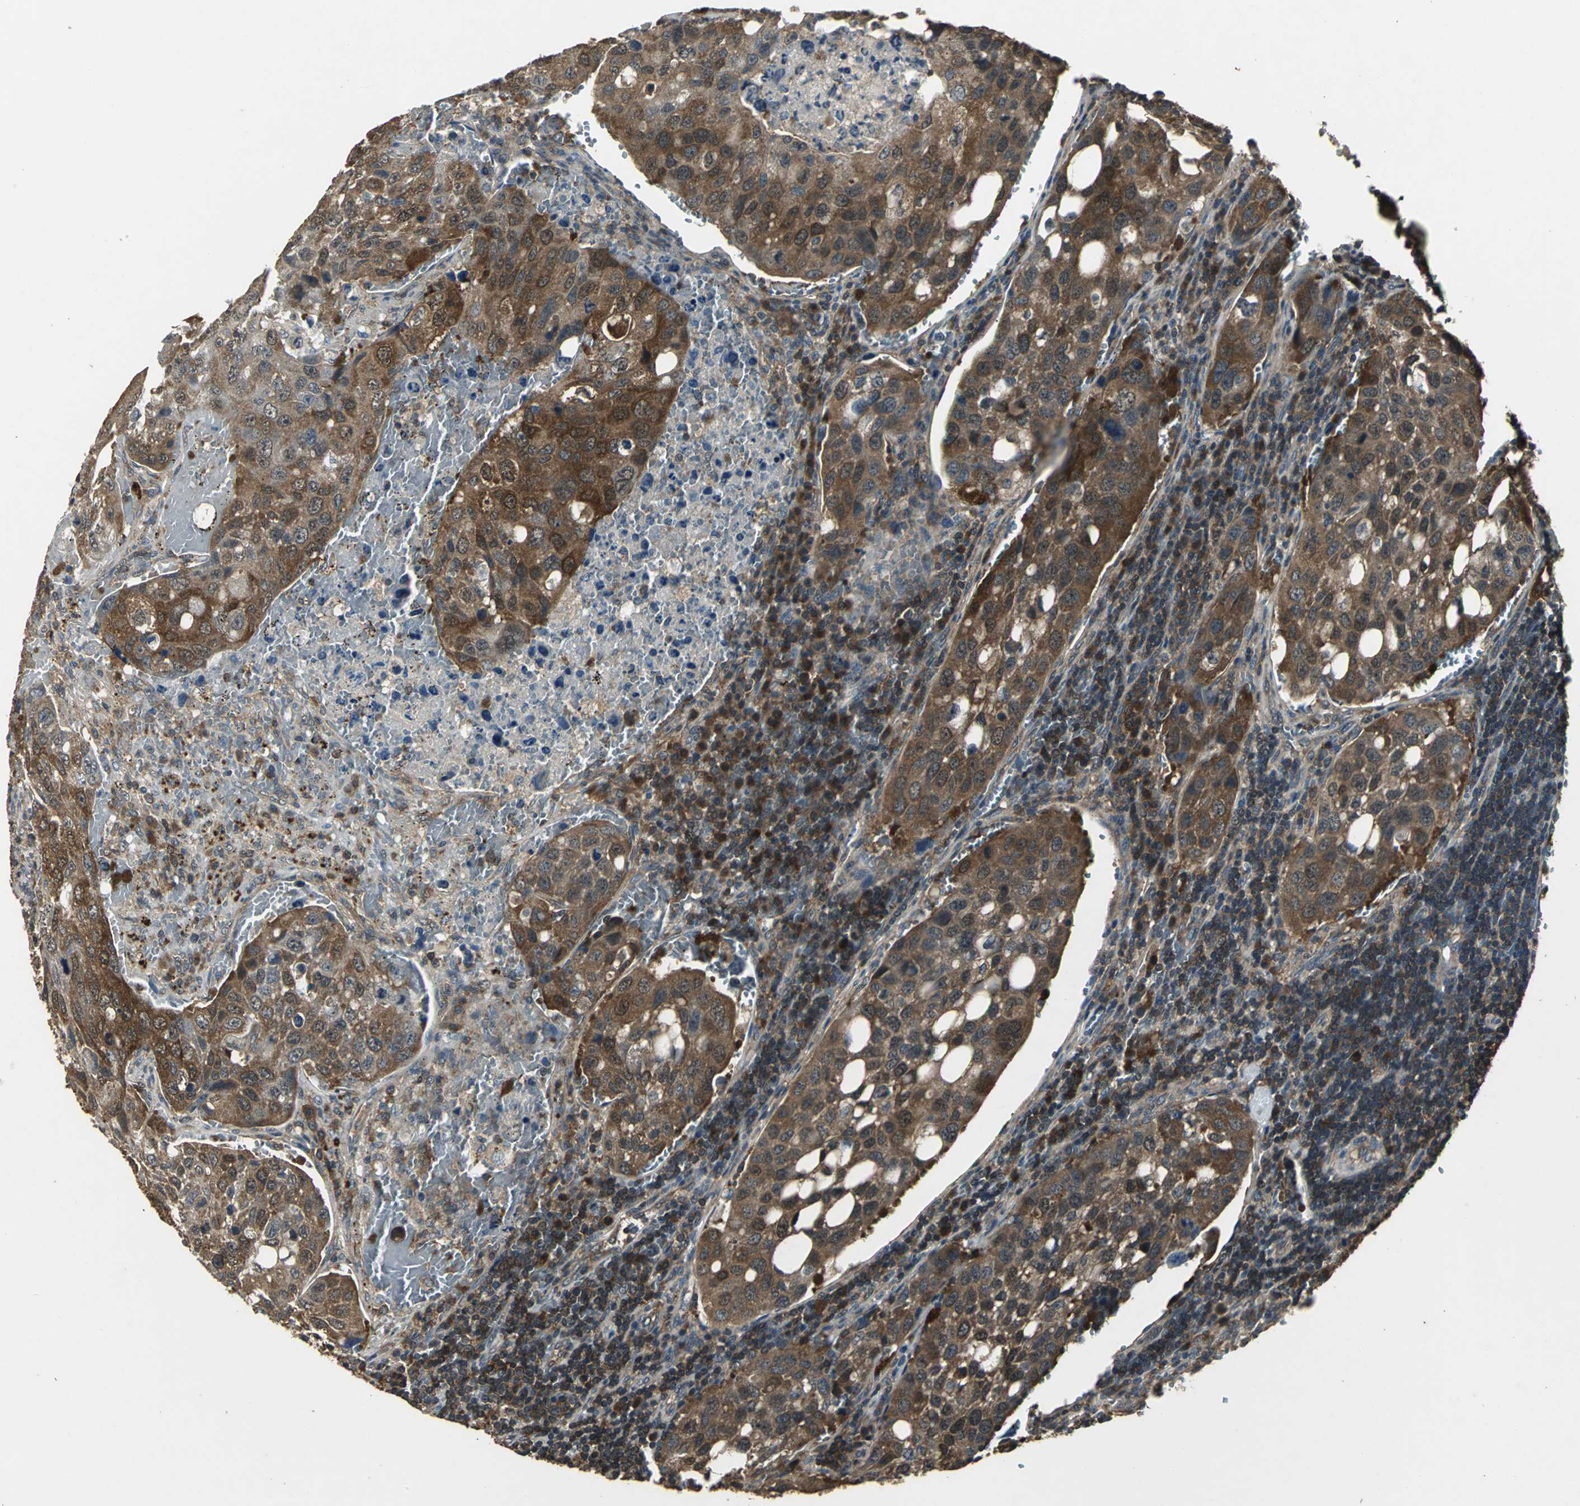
{"staining": {"intensity": "moderate", "quantity": ">75%", "location": "cytoplasmic/membranous"}, "tissue": "urothelial cancer", "cell_type": "Tumor cells", "image_type": "cancer", "snomed": [{"axis": "morphology", "description": "Urothelial carcinoma, High grade"}, {"axis": "topography", "description": "Lymph node"}, {"axis": "topography", "description": "Urinary bladder"}], "caption": "About >75% of tumor cells in human urothelial carcinoma (high-grade) show moderate cytoplasmic/membranous protein staining as visualized by brown immunohistochemical staining.", "gene": "IRF3", "patient": {"sex": "male", "age": 51}}